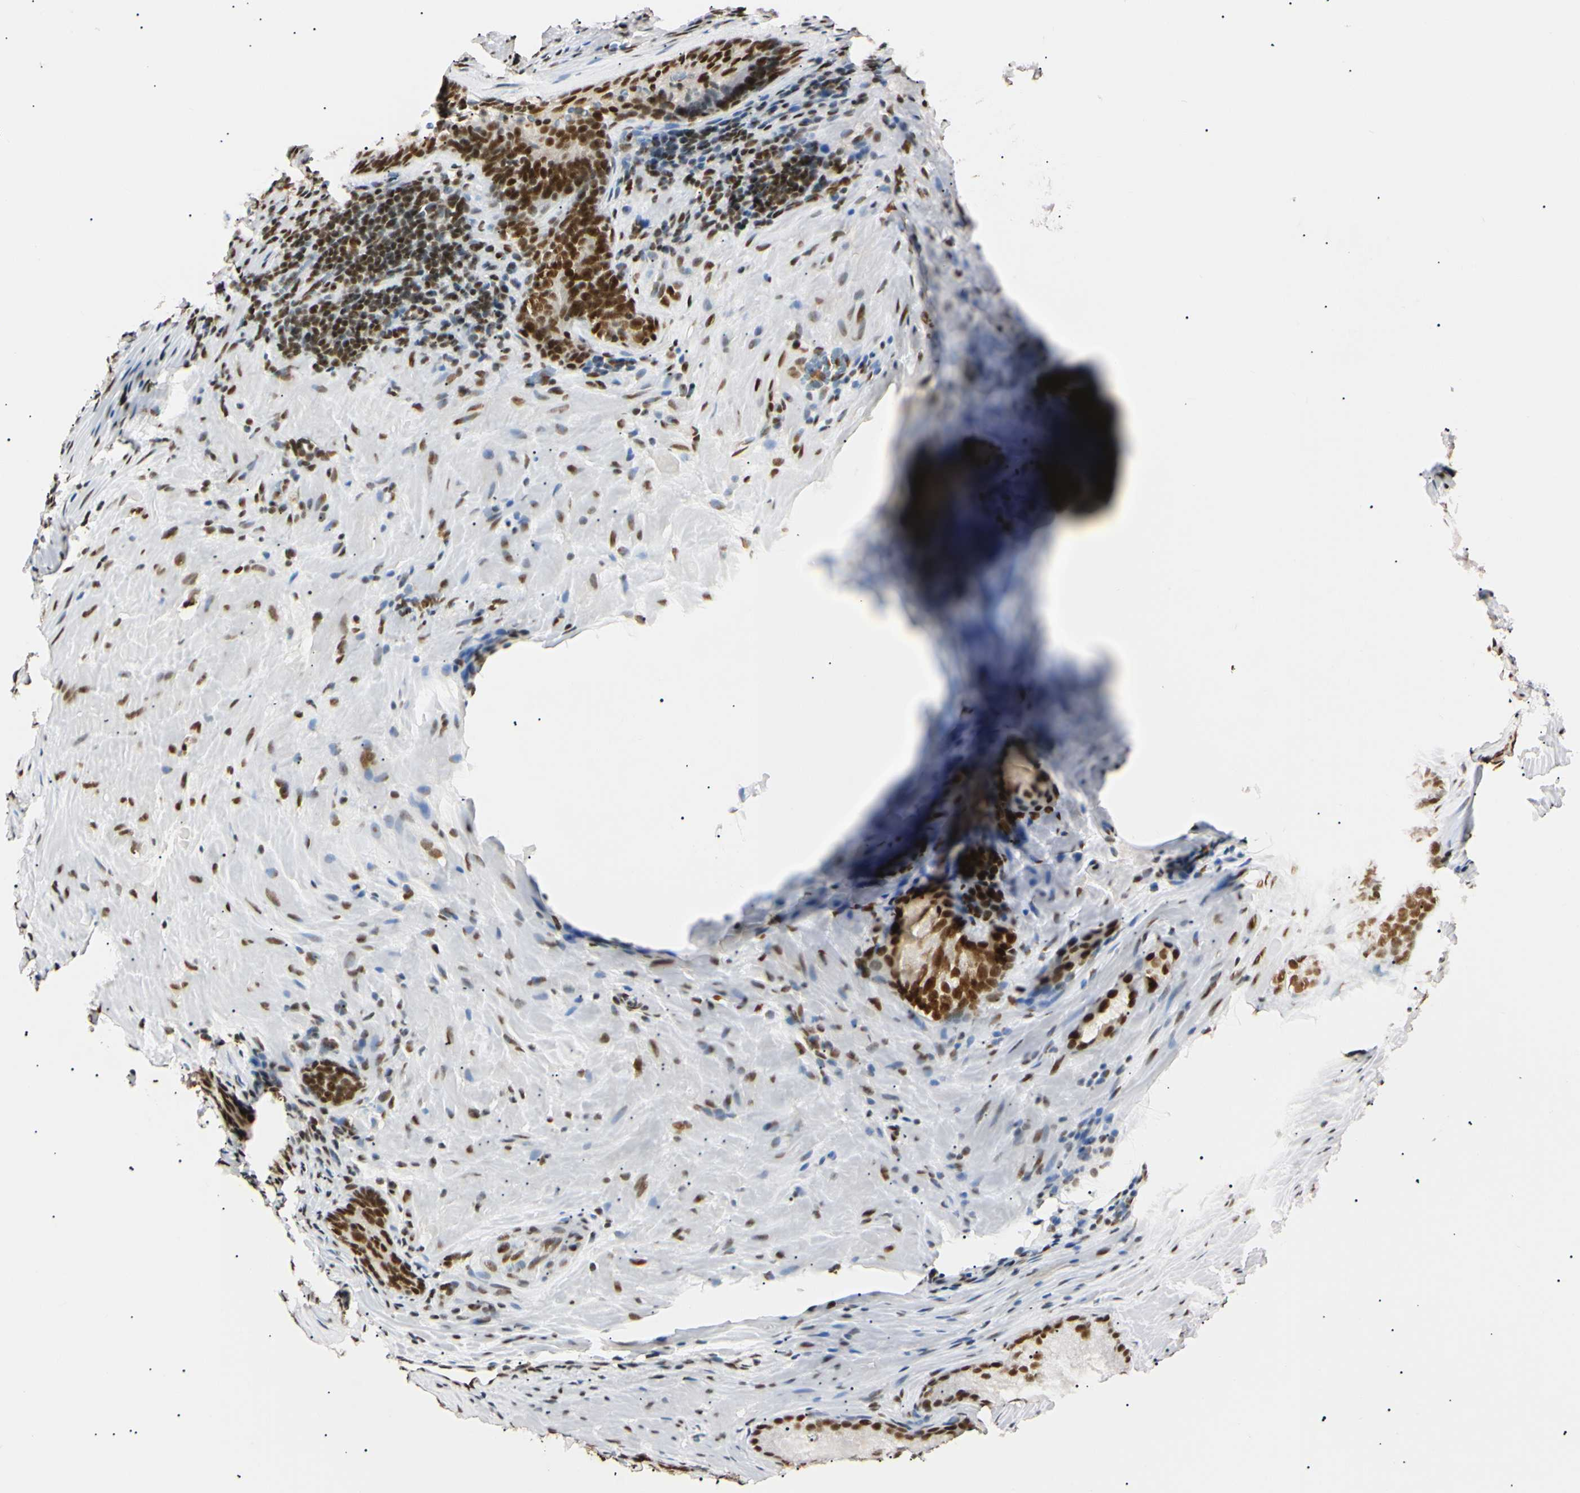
{"staining": {"intensity": "strong", "quantity": ">75%", "location": "nuclear"}, "tissue": "prostate cancer", "cell_type": "Tumor cells", "image_type": "cancer", "snomed": [{"axis": "morphology", "description": "Adenocarcinoma, Low grade"}, {"axis": "topography", "description": "Prostate"}], "caption": "Protein expression analysis of human prostate adenocarcinoma (low-grade) reveals strong nuclear expression in approximately >75% of tumor cells.", "gene": "ZNF134", "patient": {"sex": "male", "age": 64}}